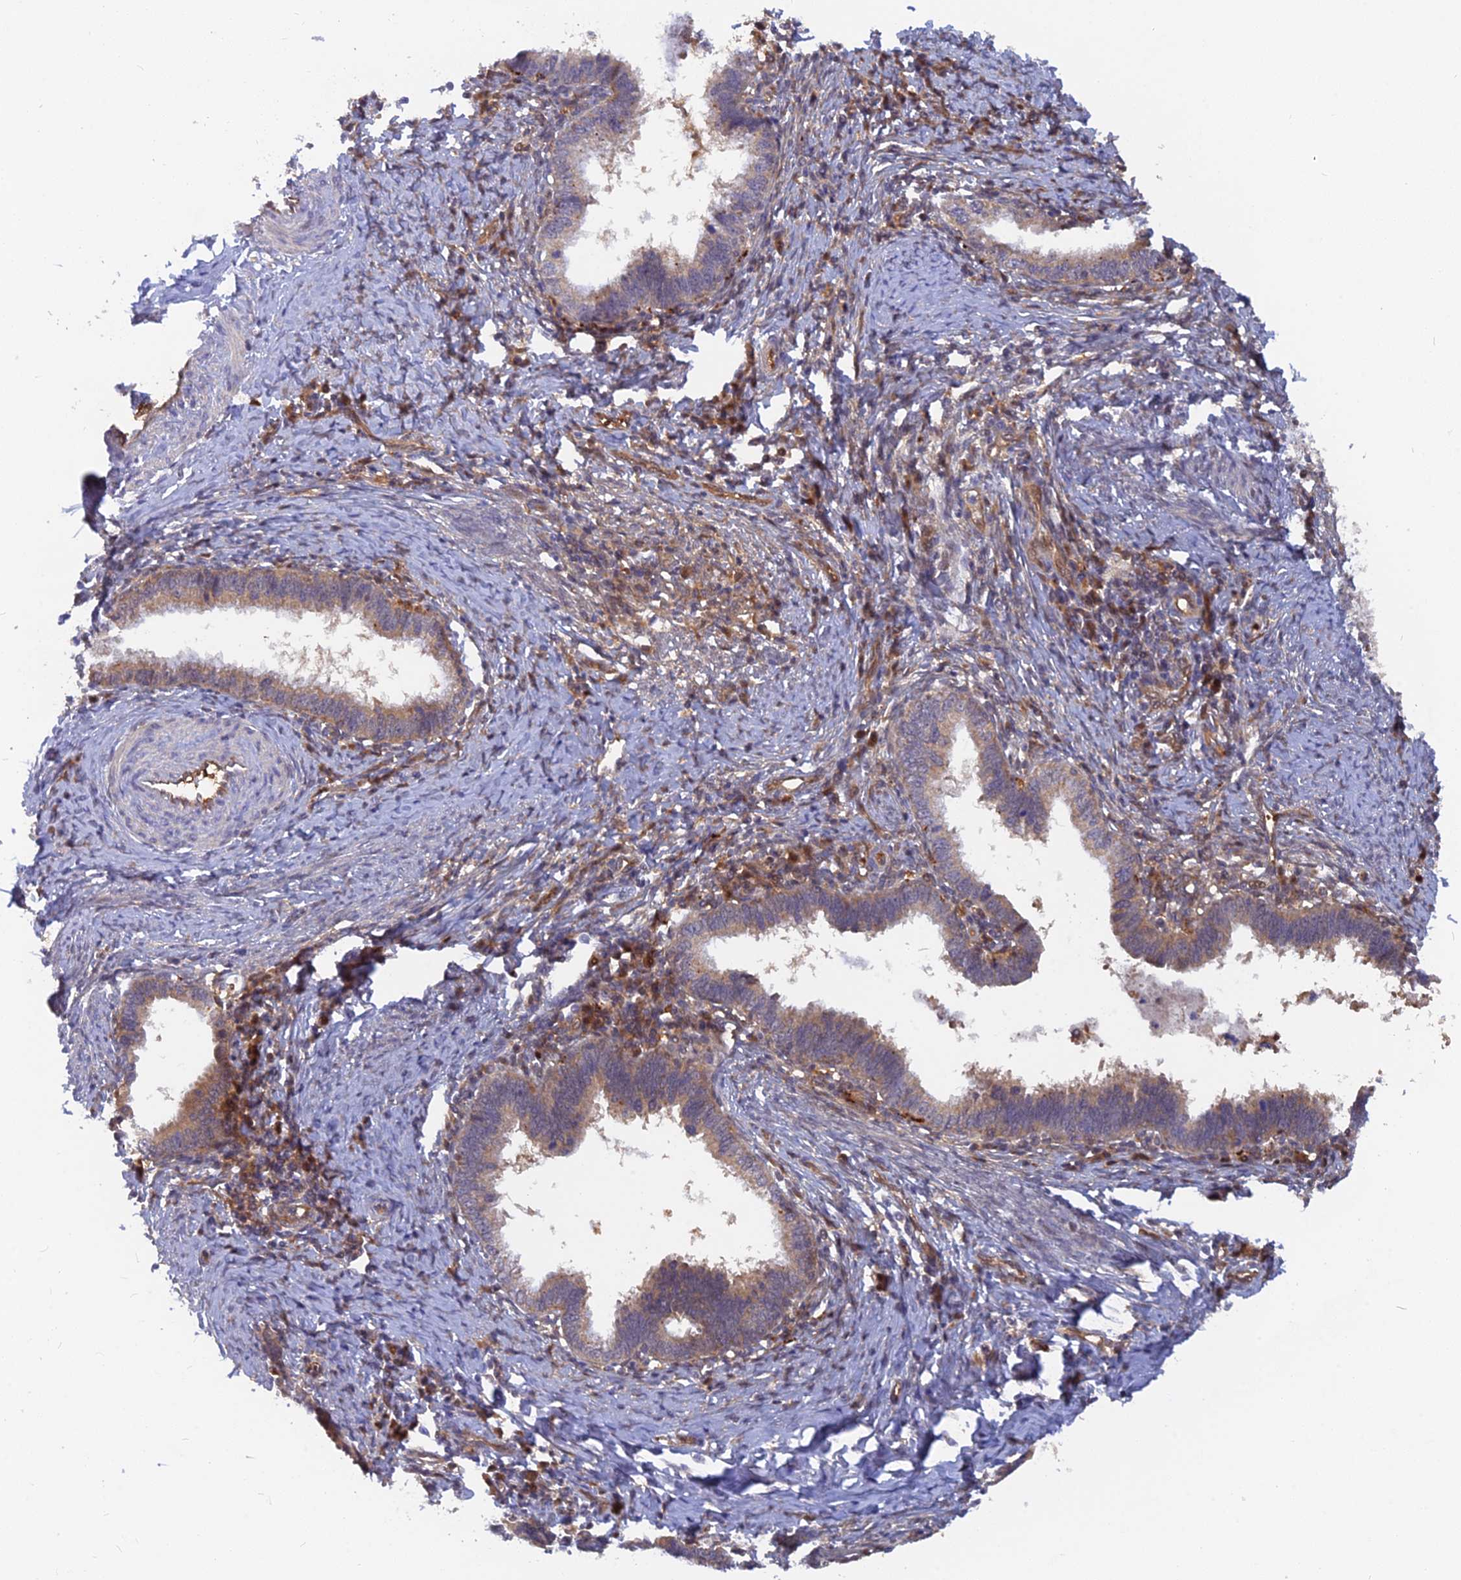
{"staining": {"intensity": "moderate", "quantity": "25%-75%", "location": "cytoplasmic/membranous"}, "tissue": "cervical cancer", "cell_type": "Tumor cells", "image_type": "cancer", "snomed": [{"axis": "morphology", "description": "Adenocarcinoma, NOS"}, {"axis": "topography", "description": "Cervix"}], "caption": "Cervical adenocarcinoma tissue exhibits moderate cytoplasmic/membranous positivity in about 25%-75% of tumor cells", "gene": "ARL2BP", "patient": {"sex": "female", "age": 36}}